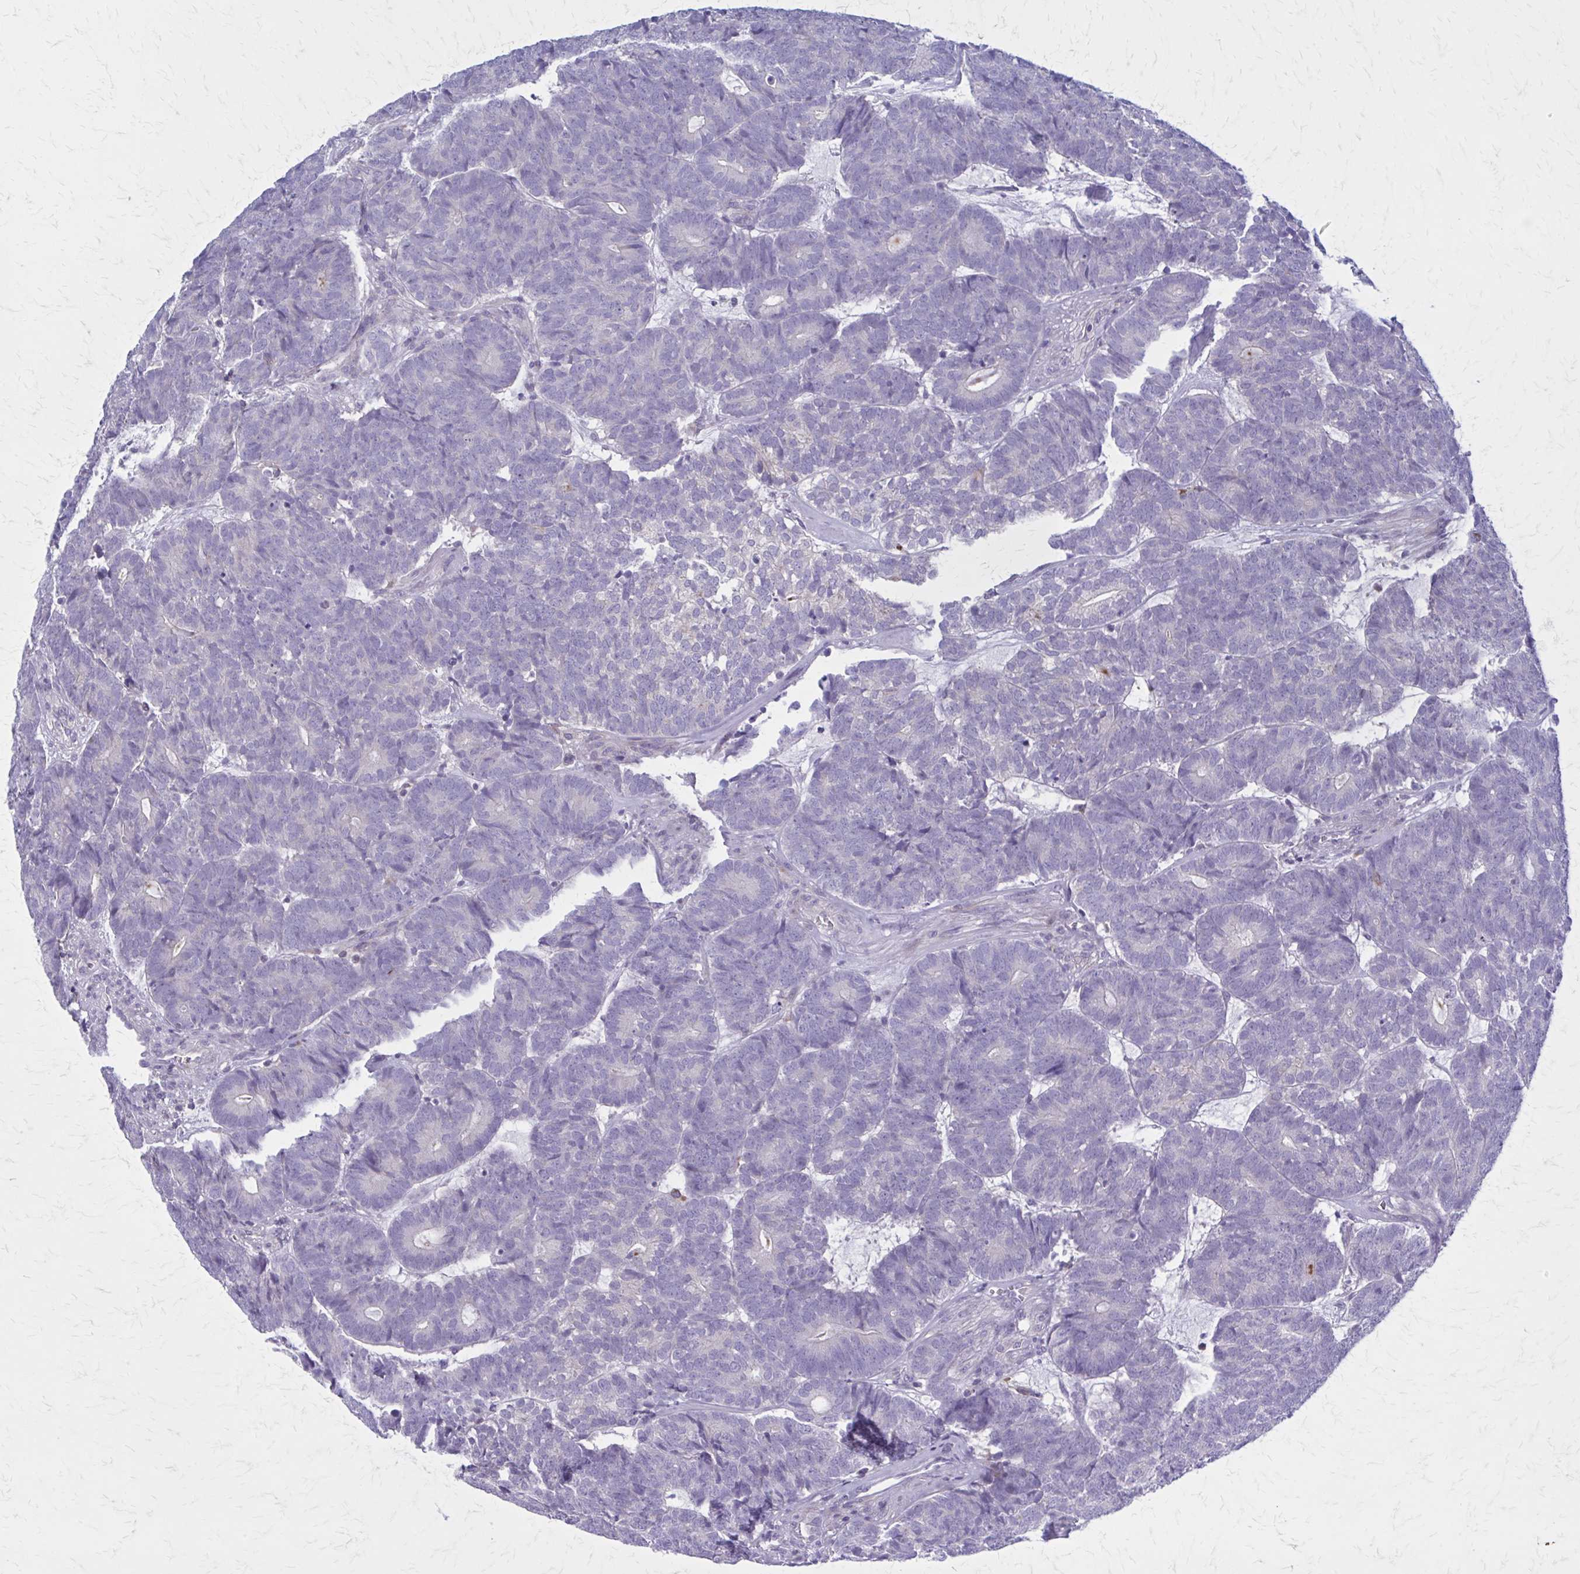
{"staining": {"intensity": "negative", "quantity": "none", "location": "none"}, "tissue": "head and neck cancer", "cell_type": "Tumor cells", "image_type": "cancer", "snomed": [{"axis": "morphology", "description": "Adenocarcinoma, NOS"}, {"axis": "topography", "description": "Head-Neck"}], "caption": "Head and neck cancer was stained to show a protein in brown. There is no significant expression in tumor cells. (Stains: DAB IHC with hematoxylin counter stain, Microscopy: brightfield microscopy at high magnification).", "gene": "PITPNM1", "patient": {"sex": "female", "age": 81}}